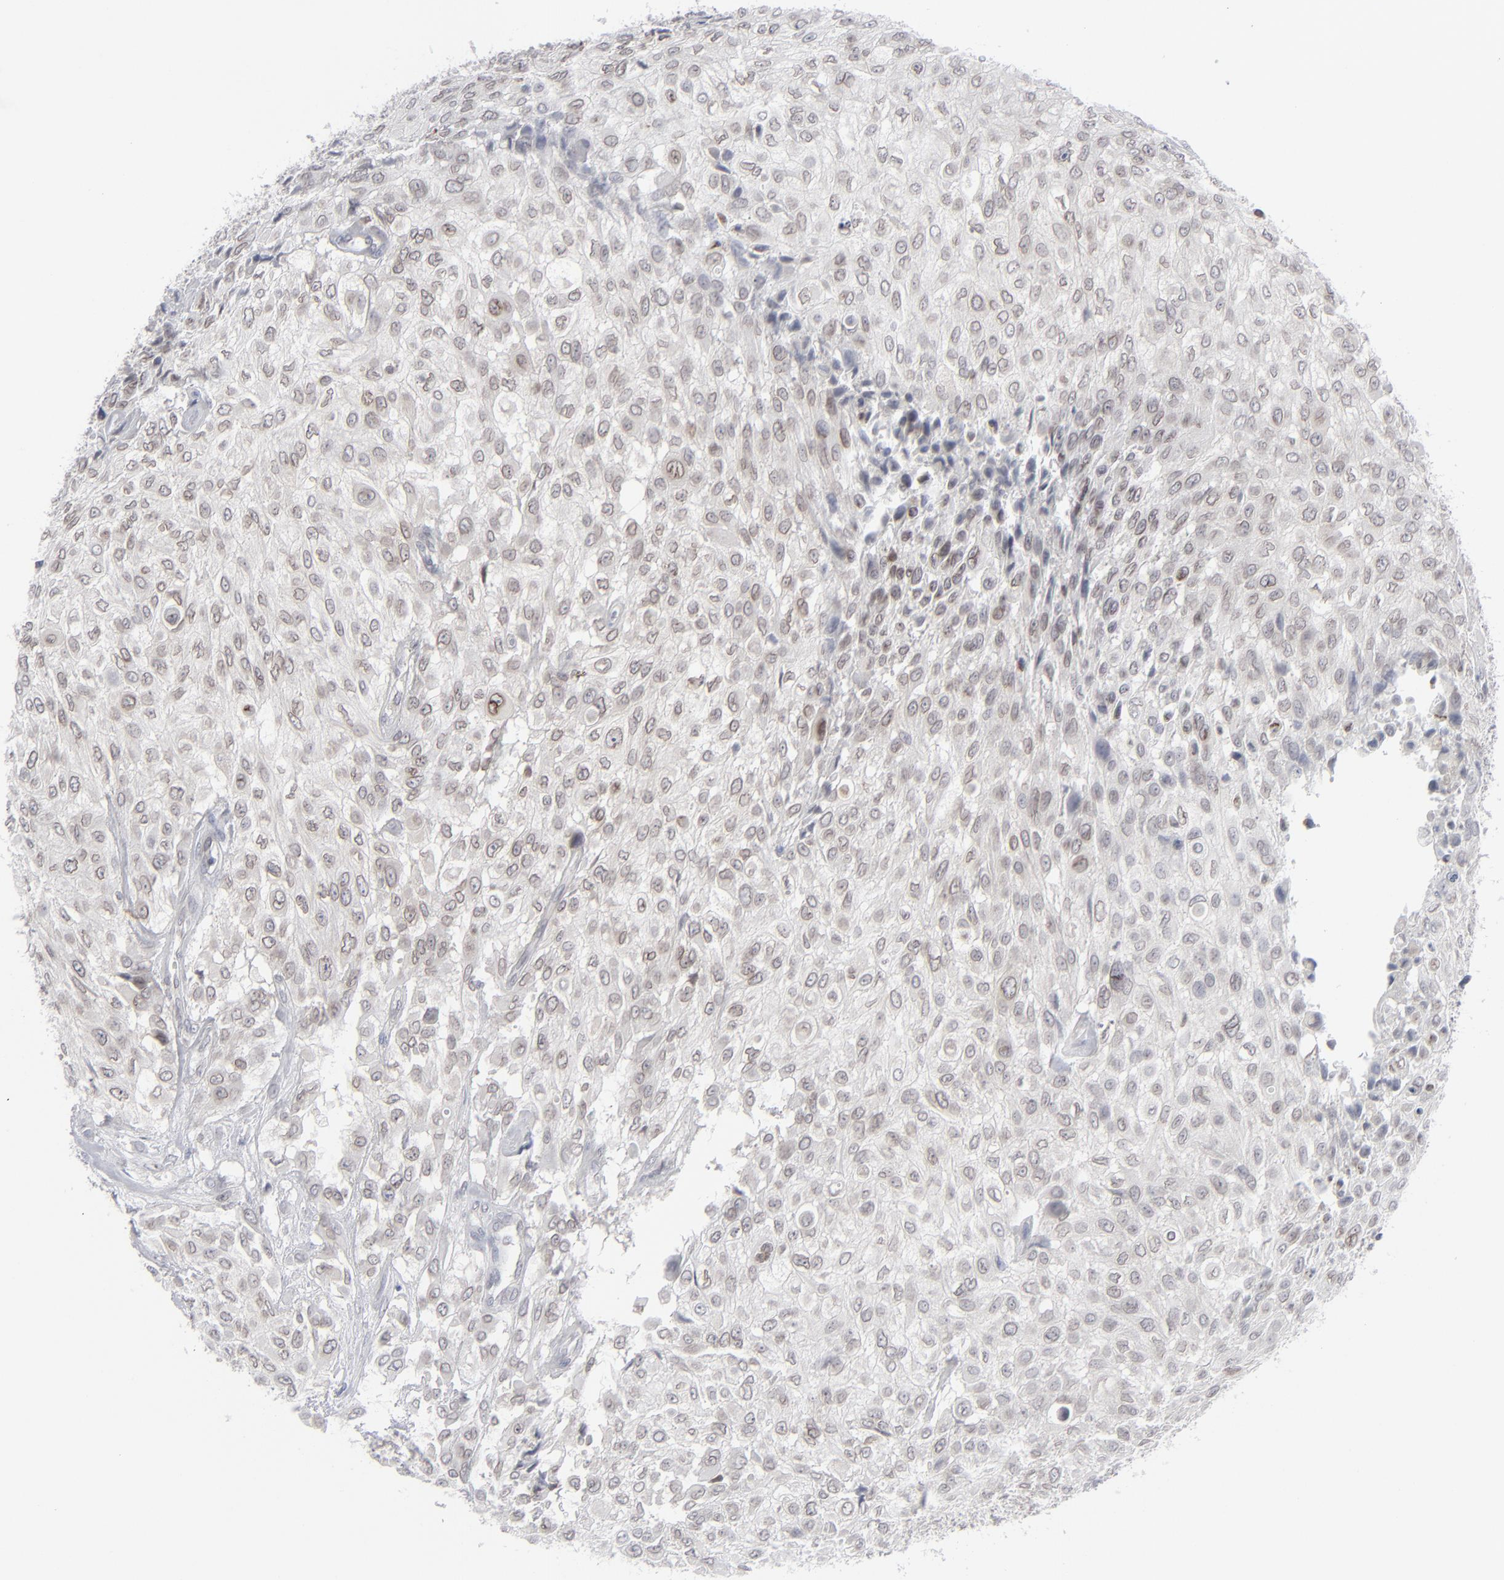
{"staining": {"intensity": "weak", "quantity": "<25%", "location": "nuclear"}, "tissue": "urothelial cancer", "cell_type": "Tumor cells", "image_type": "cancer", "snomed": [{"axis": "morphology", "description": "Urothelial carcinoma, High grade"}, {"axis": "topography", "description": "Urinary bladder"}], "caption": "DAB (3,3'-diaminobenzidine) immunohistochemical staining of high-grade urothelial carcinoma demonstrates no significant positivity in tumor cells. (Brightfield microscopy of DAB IHC at high magnification).", "gene": "NUP88", "patient": {"sex": "male", "age": 57}}